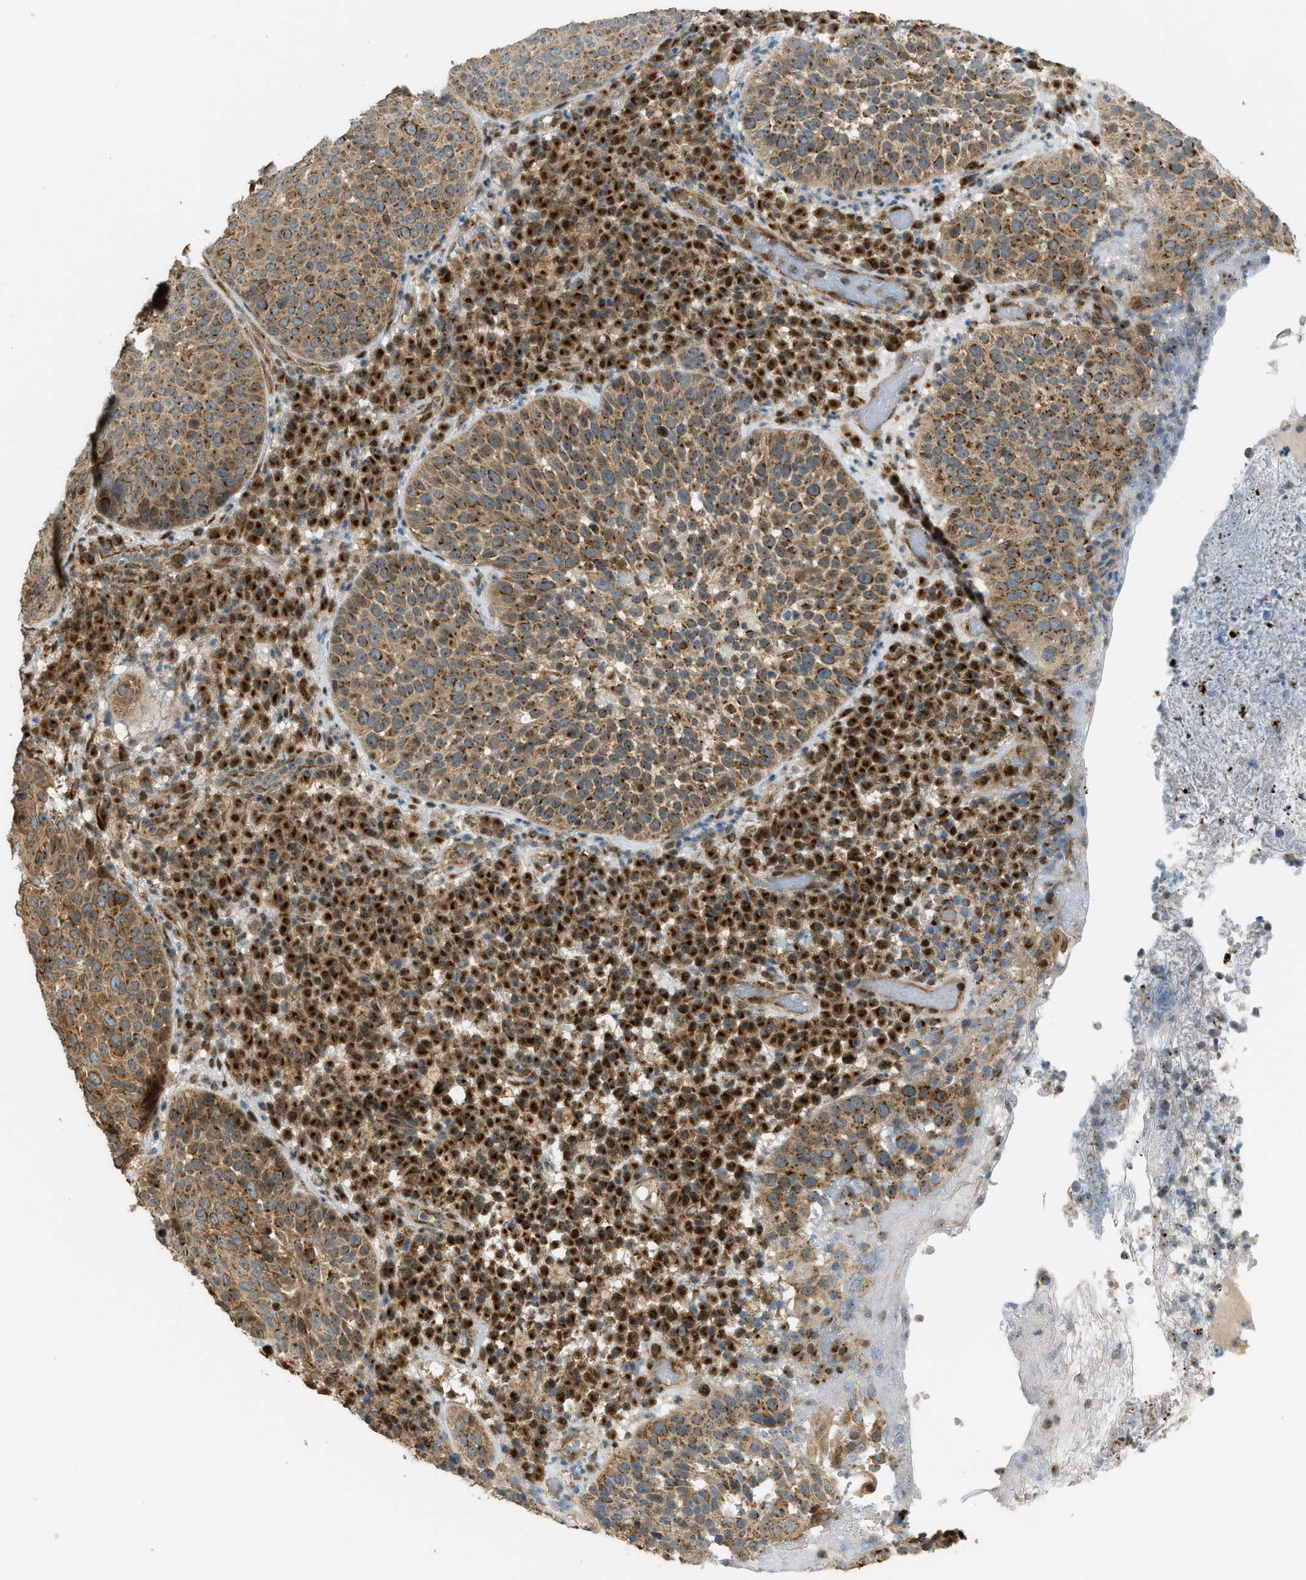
{"staining": {"intensity": "moderate", "quantity": ">75%", "location": "cytoplasmic/membranous"}, "tissue": "skin cancer", "cell_type": "Tumor cells", "image_type": "cancer", "snomed": [{"axis": "morphology", "description": "Squamous cell carcinoma in situ, NOS"}, {"axis": "morphology", "description": "Squamous cell carcinoma, NOS"}, {"axis": "topography", "description": "Skin"}], "caption": "This image shows skin squamous cell carcinoma in situ stained with immunohistochemistry to label a protein in brown. The cytoplasmic/membranous of tumor cells show moderate positivity for the protein. Nuclei are counter-stained blue.", "gene": "CCDC186", "patient": {"sex": "male", "age": 93}}